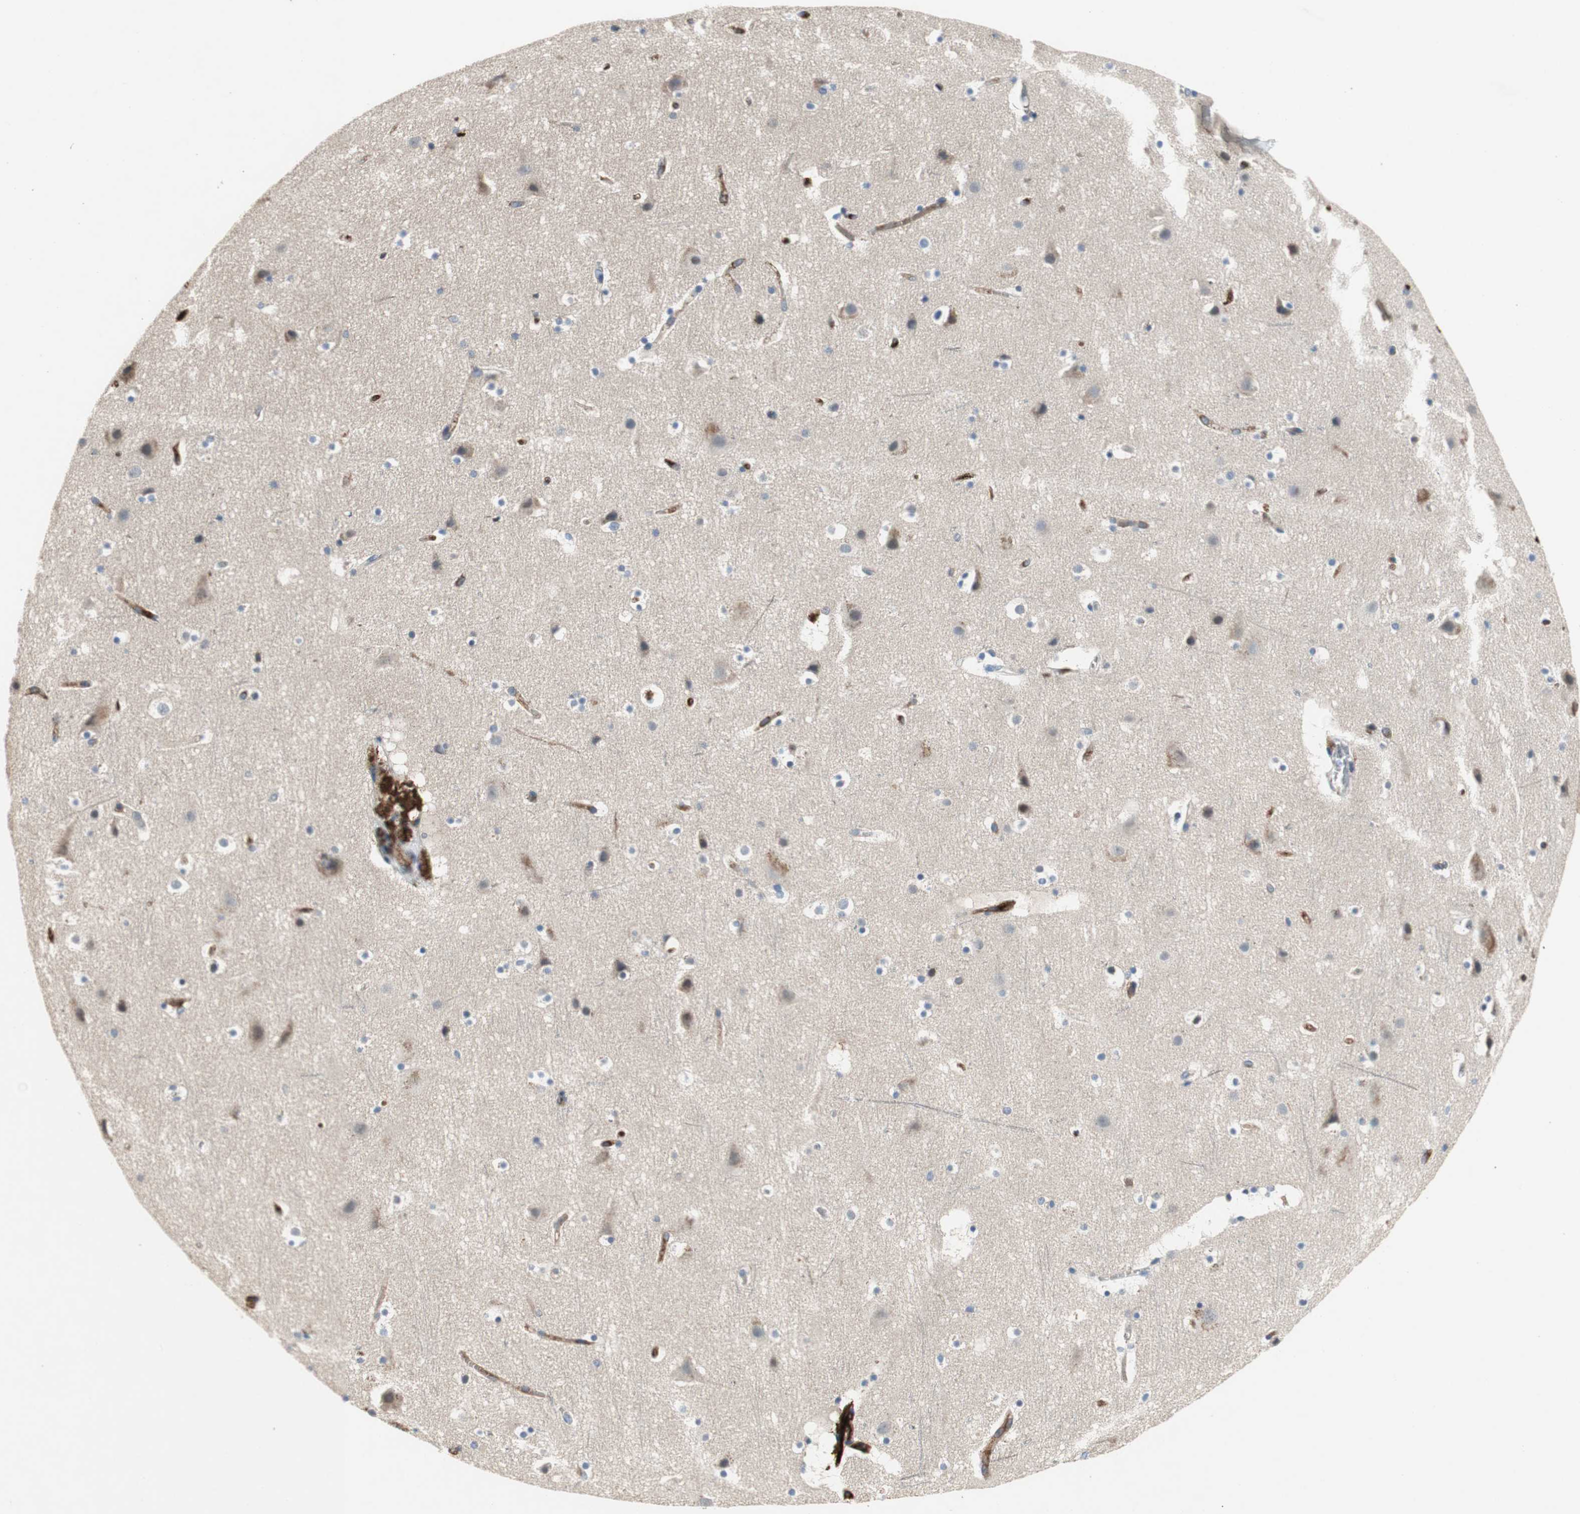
{"staining": {"intensity": "moderate", "quantity": "25%-75%", "location": "cytoplasmic/membranous"}, "tissue": "cerebral cortex", "cell_type": "Endothelial cells", "image_type": "normal", "snomed": [{"axis": "morphology", "description": "Normal tissue, NOS"}, {"axis": "topography", "description": "Cerebral cortex"}], "caption": "Moderate cytoplasmic/membranous protein staining is present in about 25%-75% of endothelial cells in cerebral cortex. (IHC, brightfield microscopy, high magnification).", "gene": "ALPL", "patient": {"sex": "male", "age": 45}}